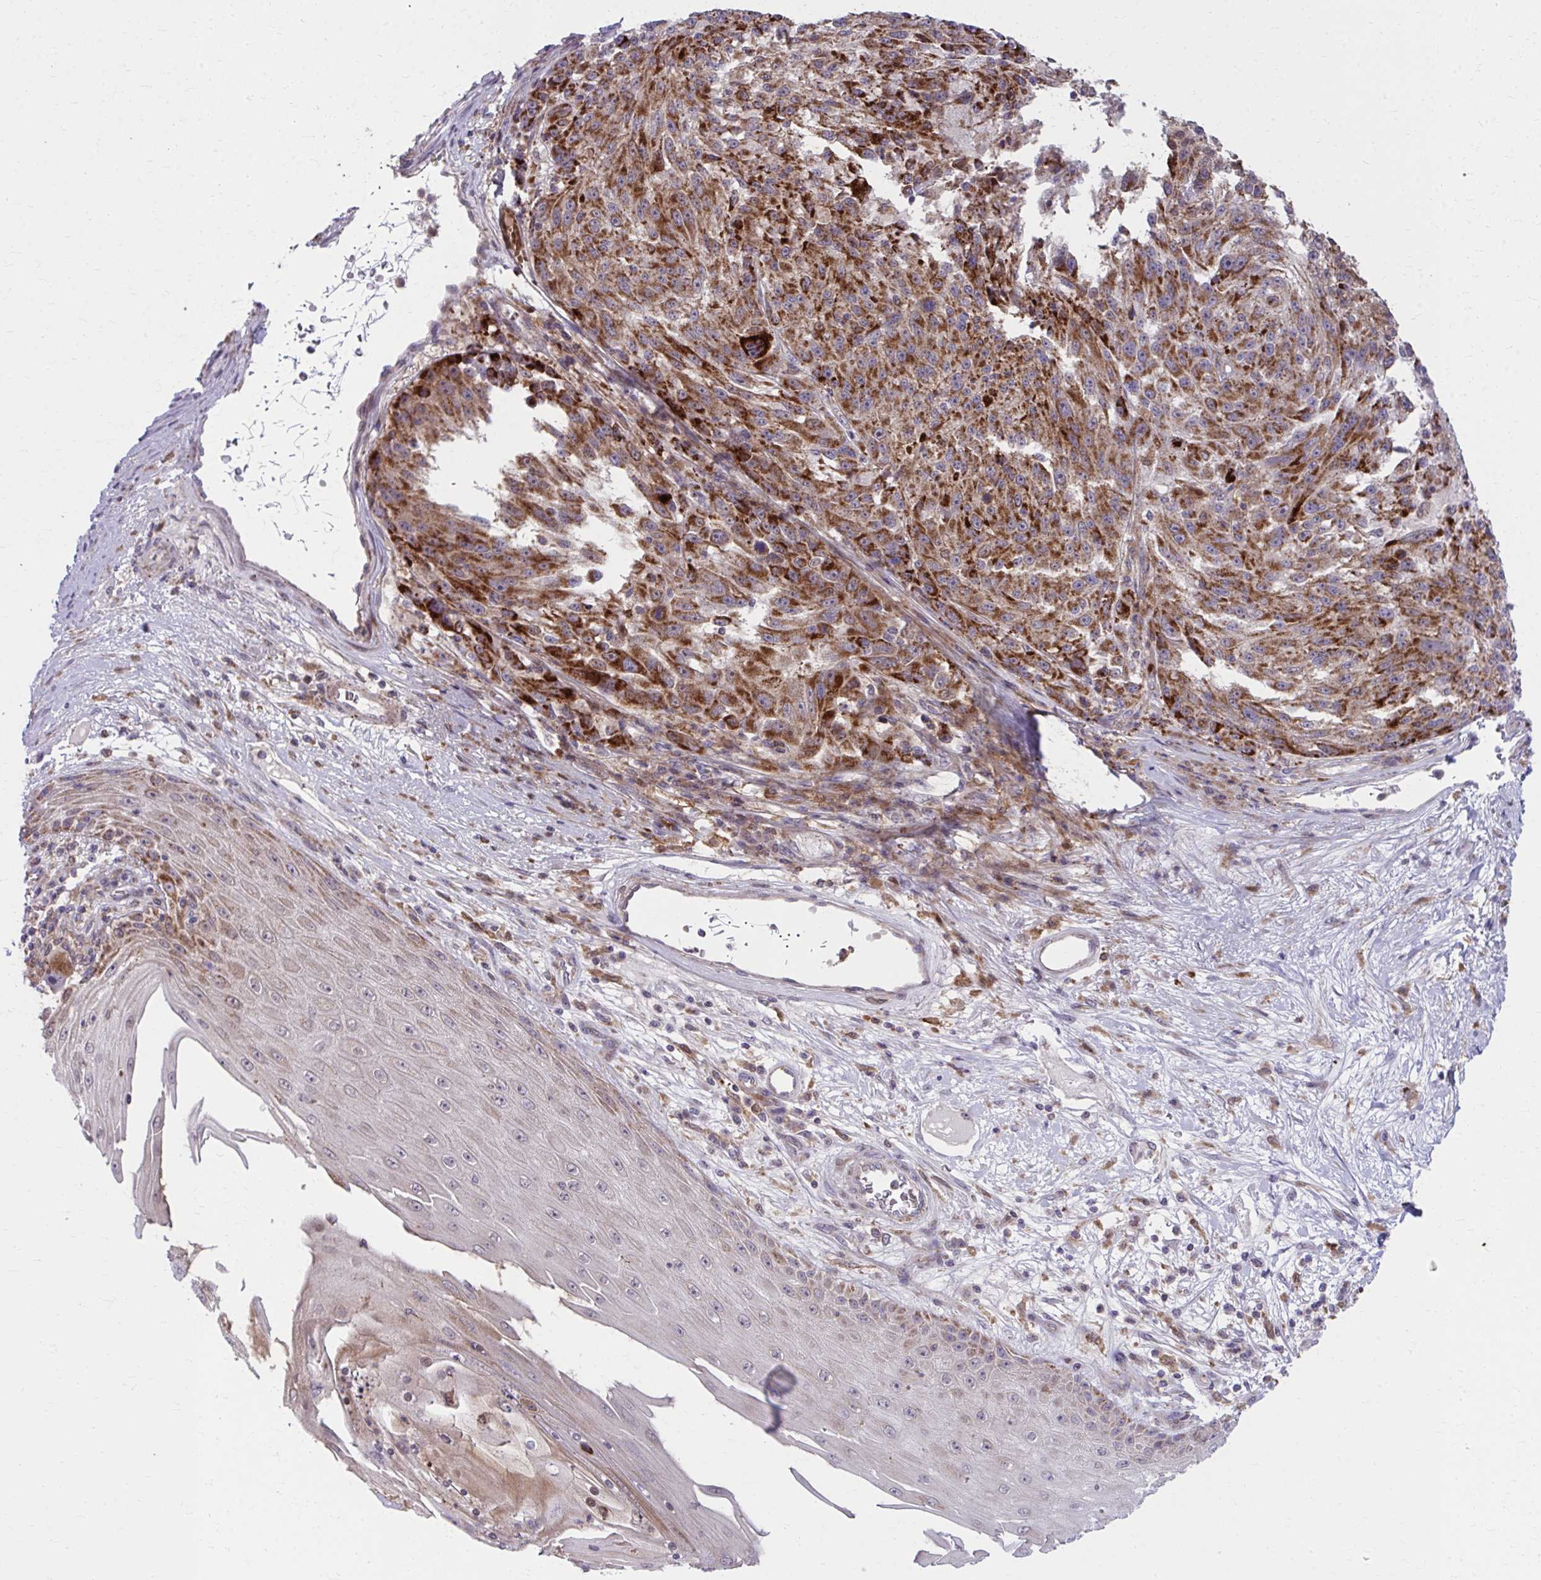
{"staining": {"intensity": "strong", "quantity": ">75%", "location": "cytoplasmic/membranous"}, "tissue": "melanoma", "cell_type": "Tumor cells", "image_type": "cancer", "snomed": [{"axis": "morphology", "description": "Malignant melanoma, NOS"}, {"axis": "topography", "description": "Skin"}], "caption": "Strong cytoplasmic/membranous expression for a protein is present in approximately >75% of tumor cells of malignant melanoma using immunohistochemistry (IHC).", "gene": "C16orf54", "patient": {"sex": "male", "age": 53}}